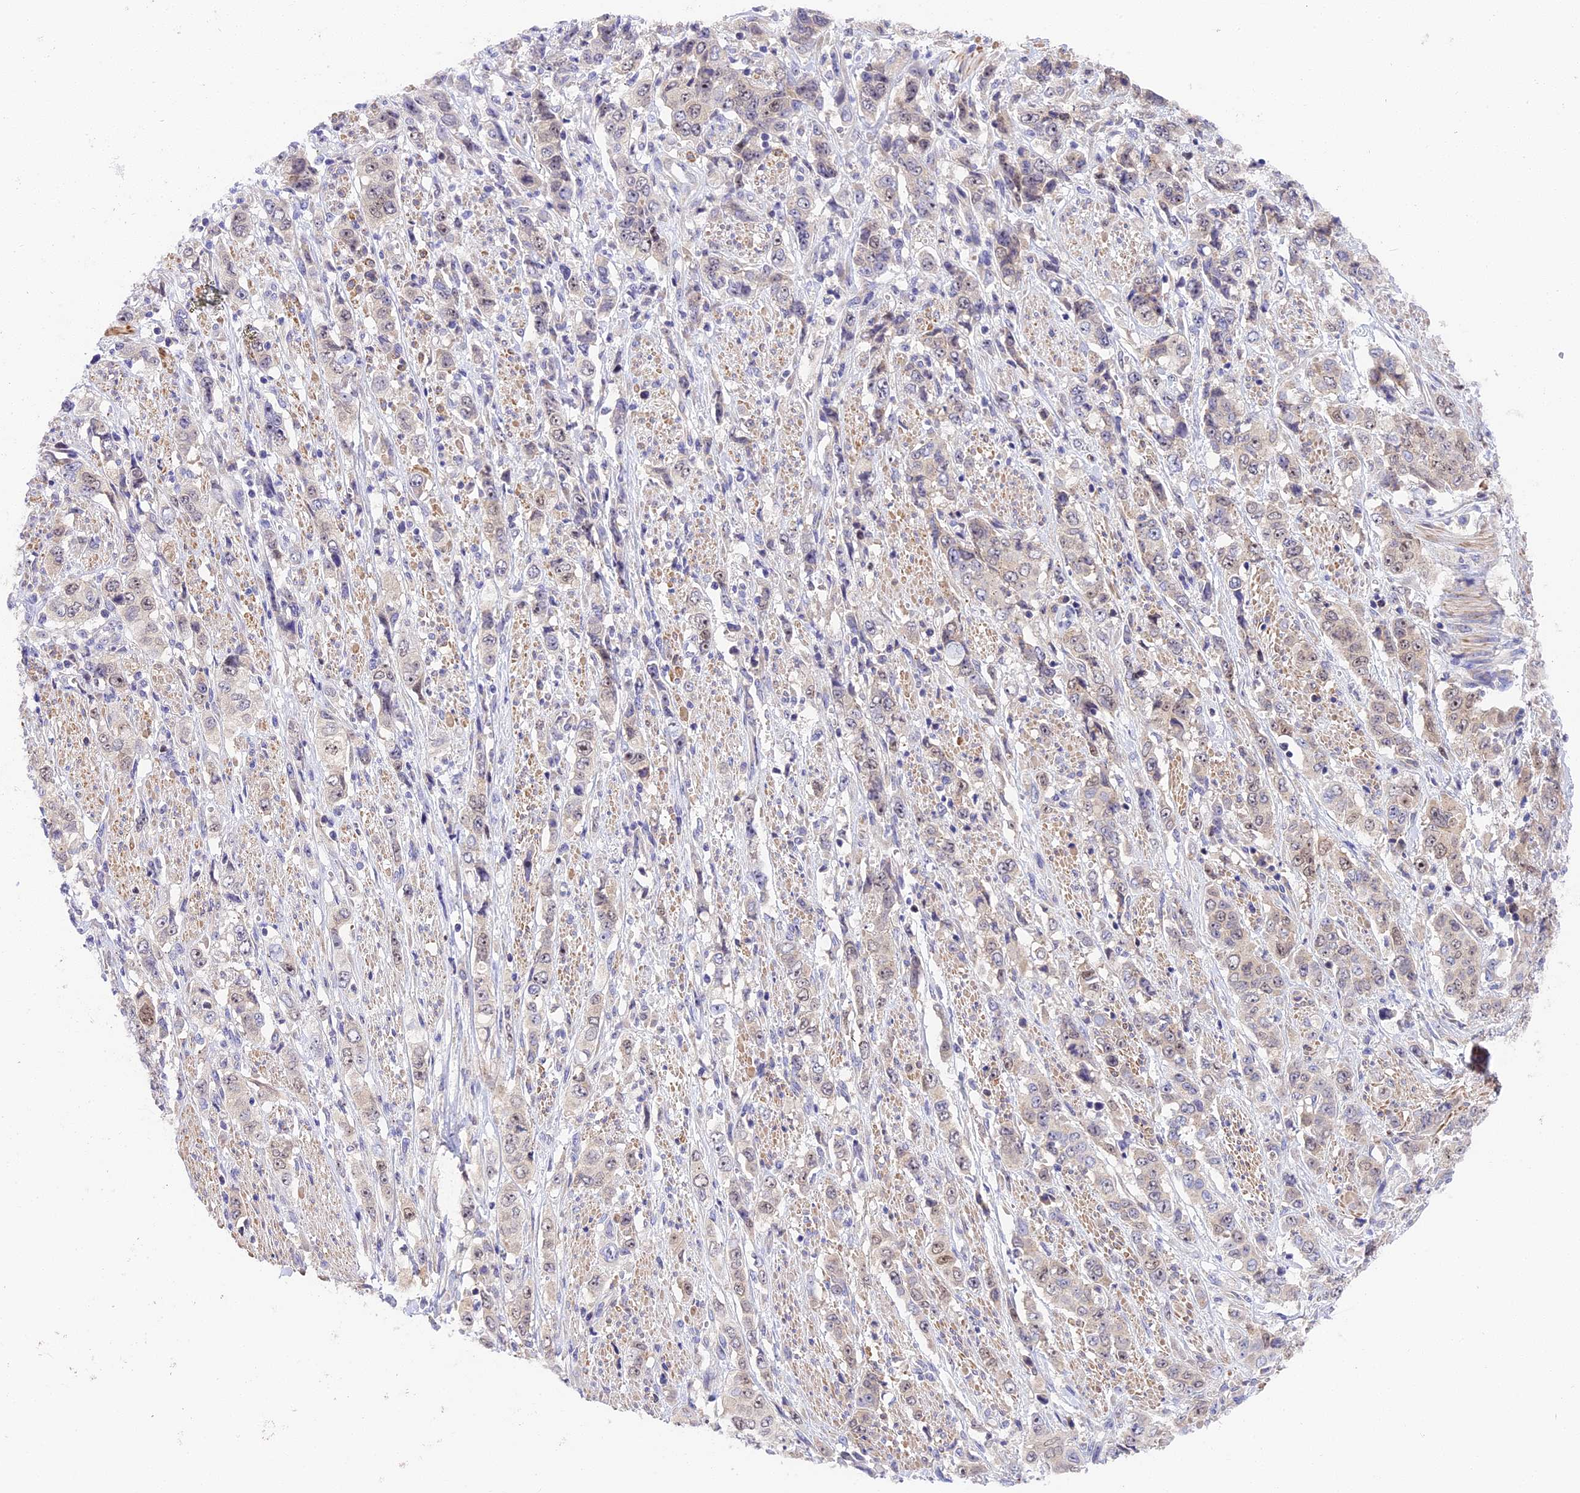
{"staining": {"intensity": "weak", "quantity": "25%-75%", "location": "nuclear"}, "tissue": "stomach cancer", "cell_type": "Tumor cells", "image_type": "cancer", "snomed": [{"axis": "morphology", "description": "Adenocarcinoma, NOS"}, {"axis": "topography", "description": "Stomach, upper"}], "caption": "IHC histopathology image of neoplastic tissue: stomach cancer (adenocarcinoma) stained using immunohistochemistry (IHC) reveals low levels of weak protein expression localized specifically in the nuclear of tumor cells, appearing as a nuclear brown color.", "gene": "RAD51", "patient": {"sex": "male", "age": 62}}